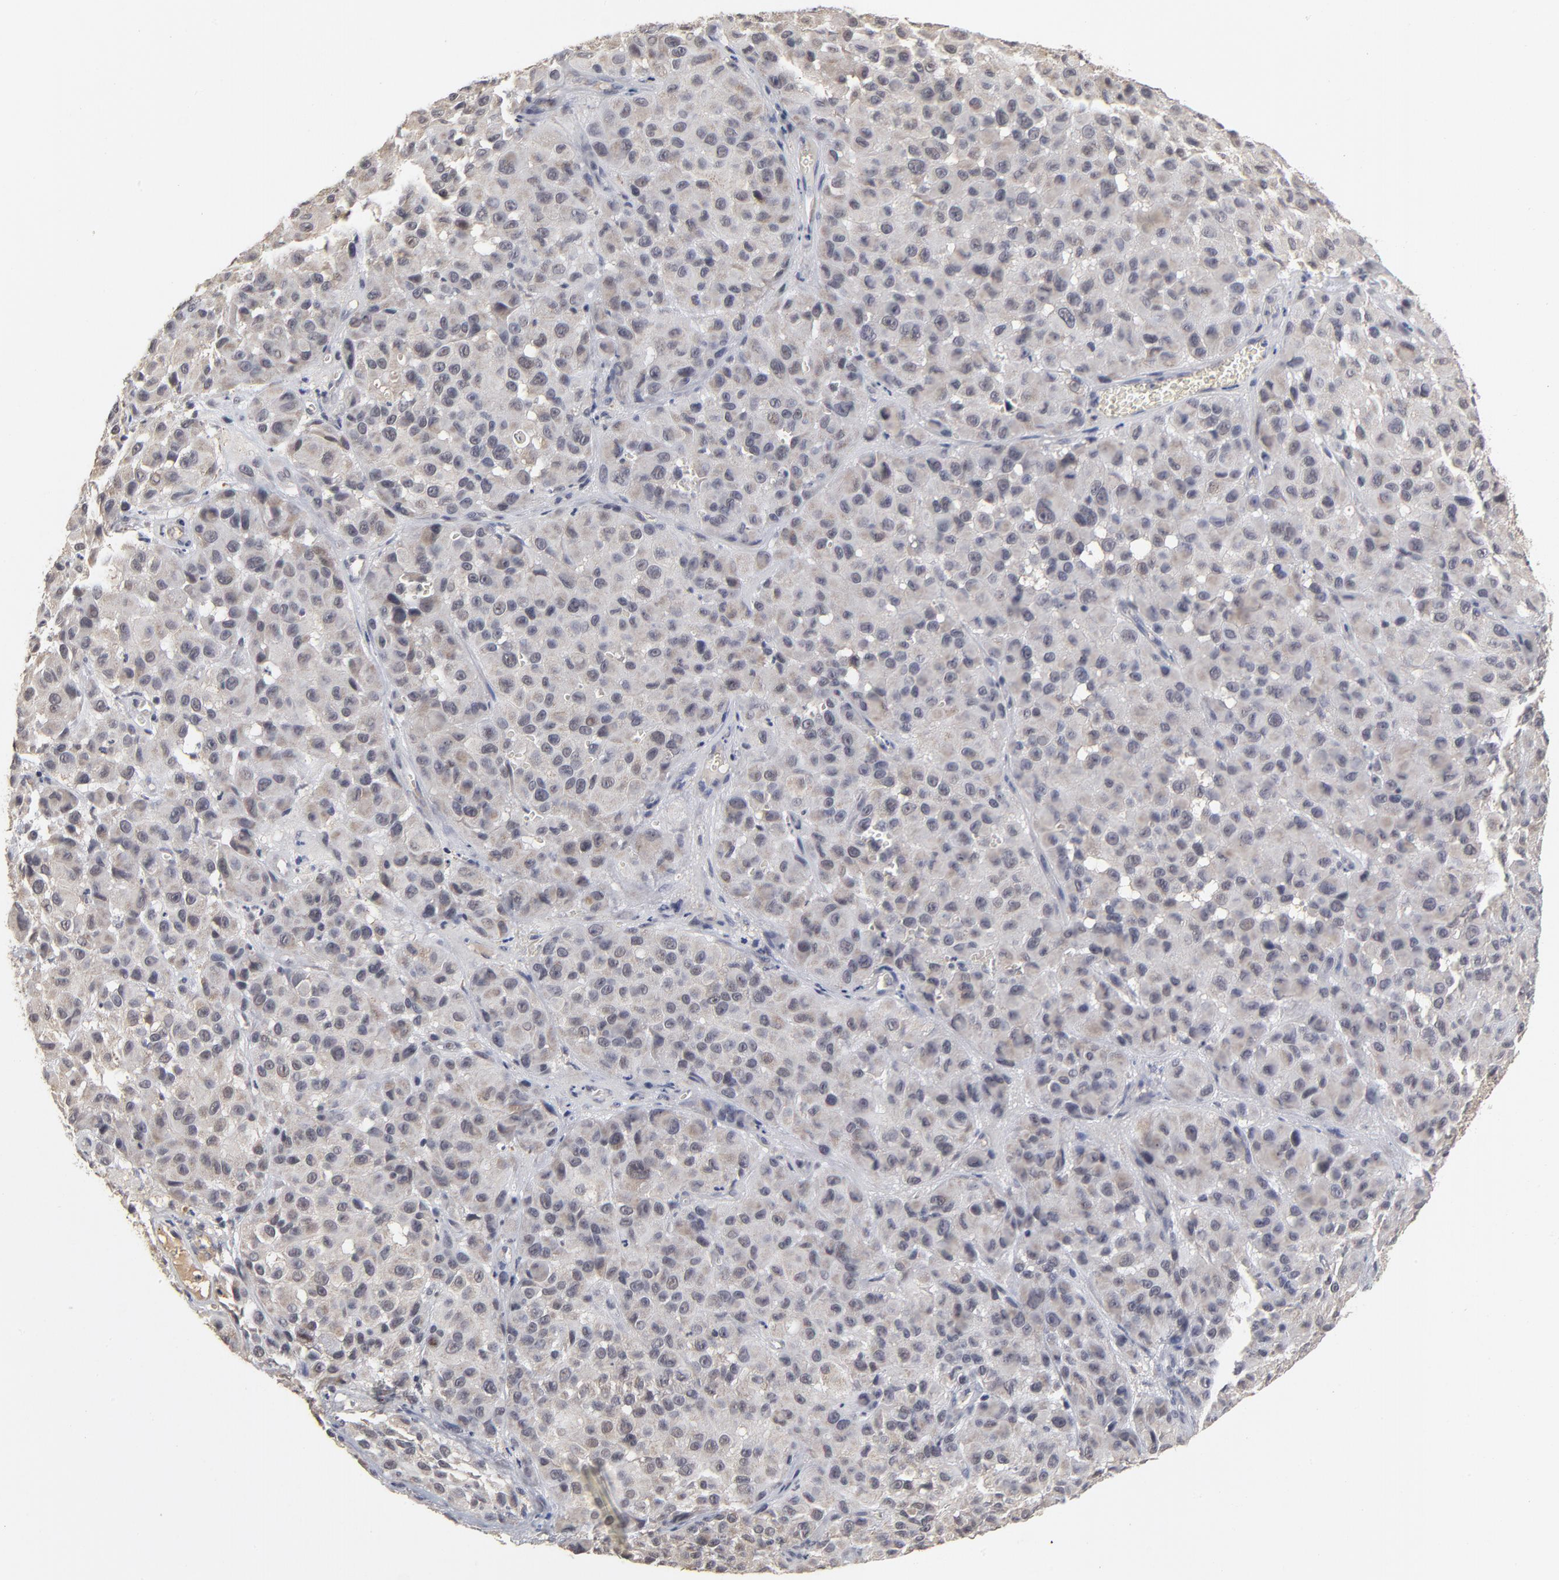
{"staining": {"intensity": "weak", "quantity": "25%-75%", "location": "cytoplasmic/membranous"}, "tissue": "melanoma", "cell_type": "Tumor cells", "image_type": "cancer", "snomed": [{"axis": "morphology", "description": "Malignant melanoma, NOS"}, {"axis": "topography", "description": "Skin"}], "caption": "Brown immunohistochemical staining in melanoma exhibits weak cytoplasmic/membranous positivity in approximately 25%-75% of tumor cells.", "gene": "WSB1", "patient": {"sex": "female", "age": 21}}